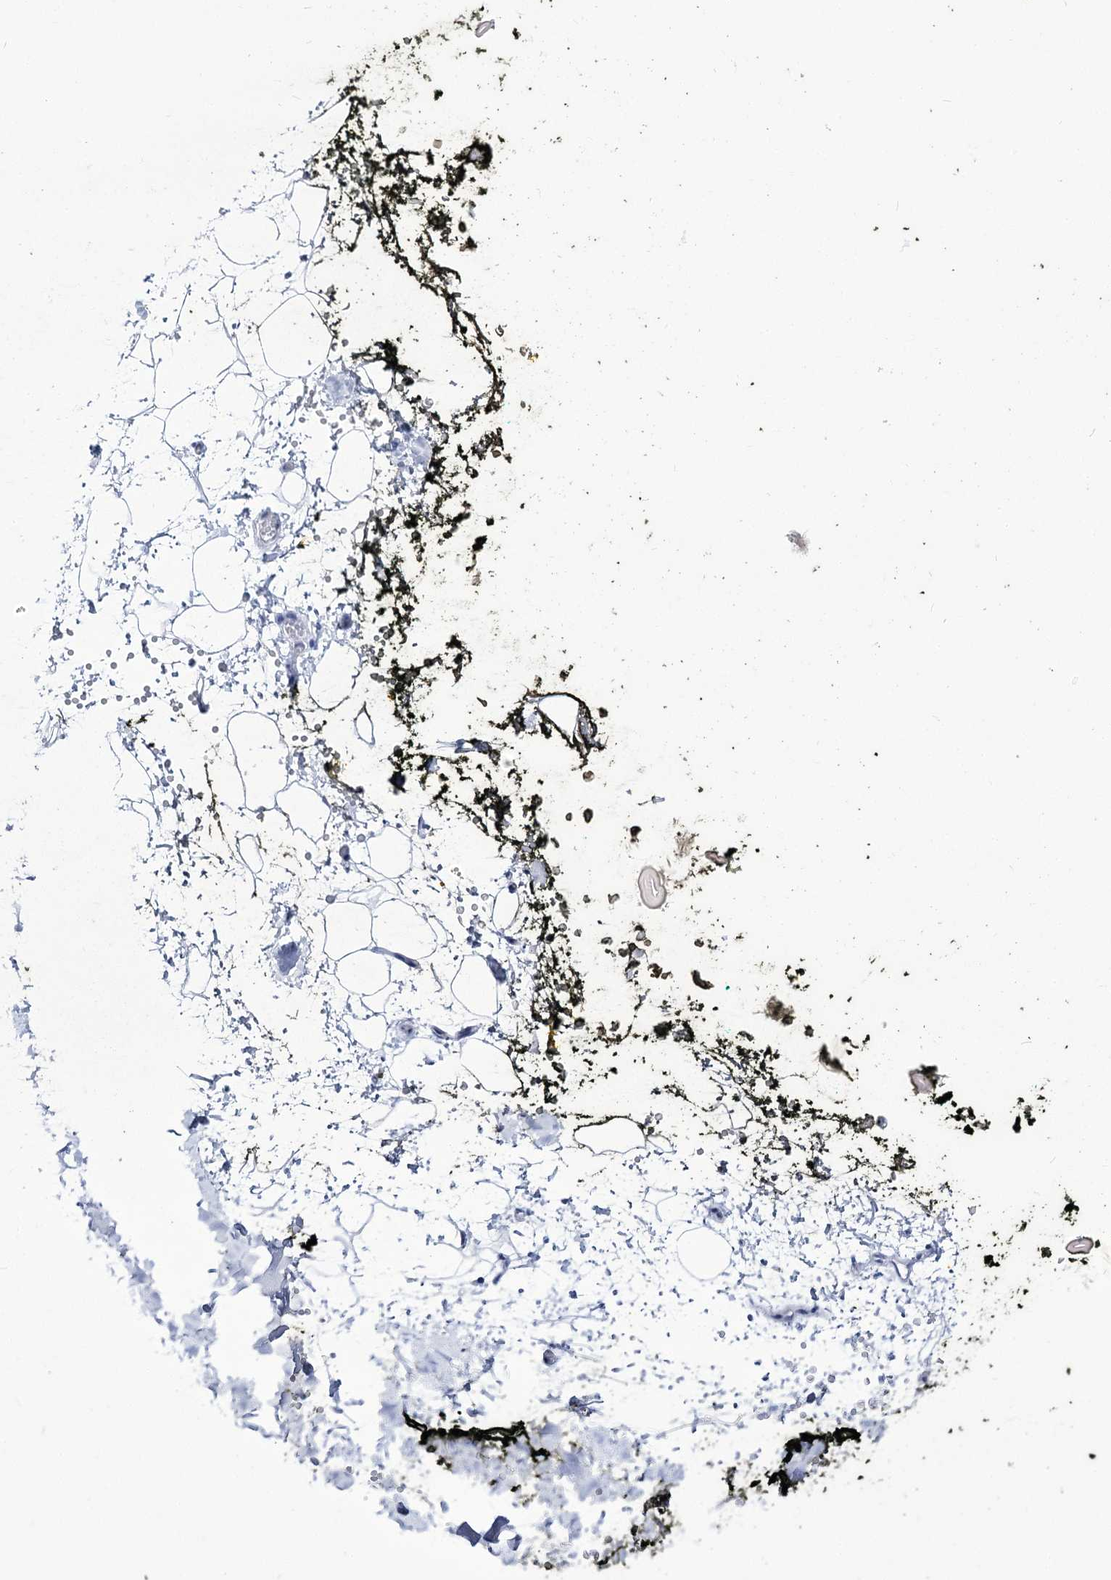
{"staining": {"intensity": "negative", "quantity": "none", "location": "none"}, "tissue": "adipose tissue", "cell_type": "Adipocytes", "image_type": "normal", "snomed": [{"axis": "morphology", "description": "Normal tissue, NOS"}, {"axis": "morphology", "description": "Adenocarcinoma, NOS"}, {"axis": "topography", "description": "Pancreas"}, {"axis": "topography", "description": "Peripheral nerve tissue"}], "caption": "Adipose tissue was stained to show a protein in brown. There is no significant expression in adipocytes. (DAB immunohistochemistry, high magnification).", "gene": "UBA6", "patient": {"sex": "male", "age": 59}}